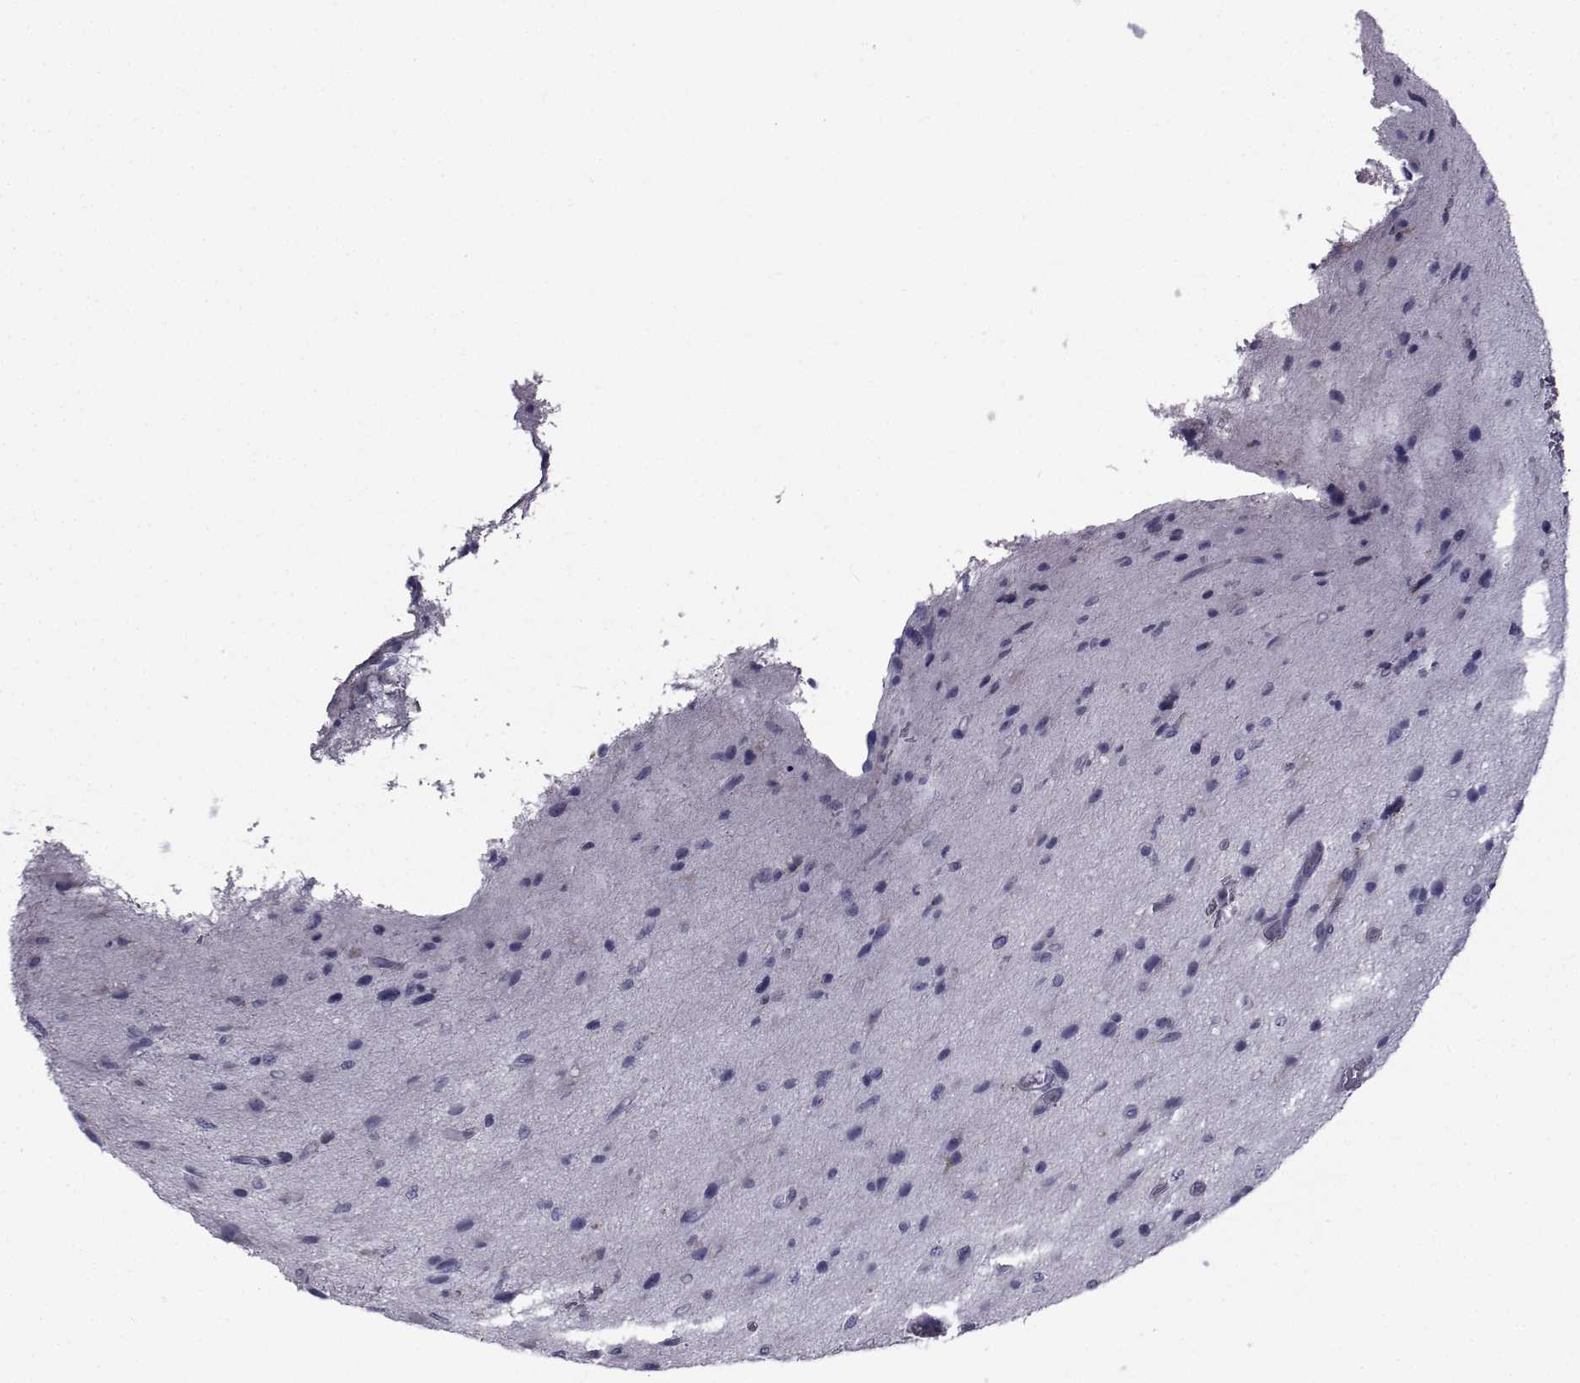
{"staining": {"intensity": "negative", "quantity": "none", "location": "none"}, "tissue": "glioma", "cell_type": "Tumor cells", "image_type": "cancer", "snomed": [{"axis": "morphology", "description": "Glioma, malignant, NOS"}, {"axis": "morphology", "description": "Glioma, malignant, High grade"}, {"axis": "topography", "description": "Brain"}], "caption": "Human malignant glioma stained for a protein using immunohistochemistry (IHC) reveals no expression in tumor cells.", "gene": "FDXR", "patient": {"sex": "female", "age": 71}}